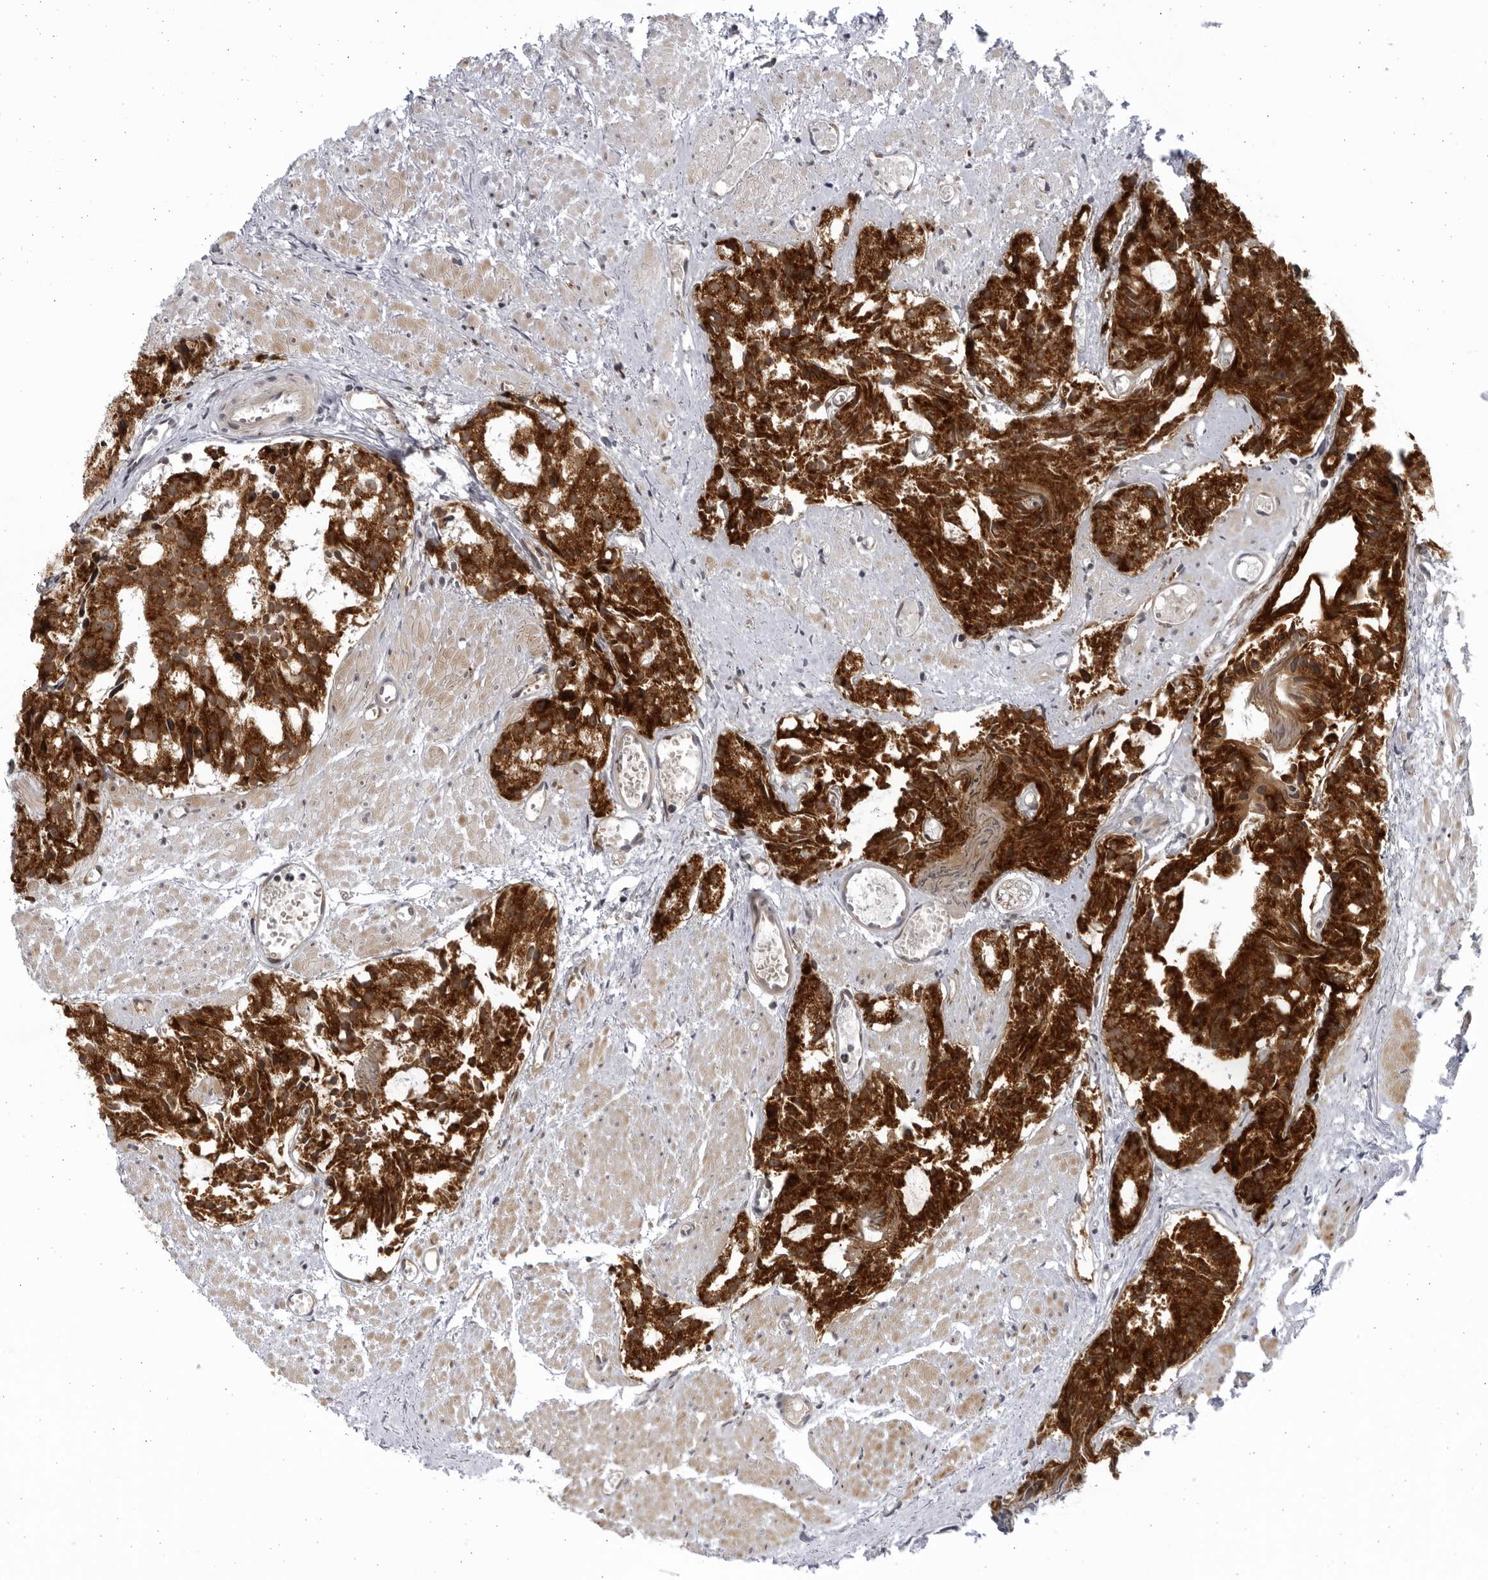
{"staining": {"intensity": "strong", "quantity": ">75%", "location": "cytoplasmic/membranous"}, "tissue": "prostate cancer", "cell_type": "Tumor cells", "image_type": "cancer", "snomed": [{"axis": "morphology", "description": "Adenocarcinoma, Low grade"}, {"axis": "topography", "description": "Prostate"}], "caption": "About >75% of tumor cells in human low-grade adenocarcinoma (prostate) demonstrate strong cytoplasmic/membranous protein expression as visualized by brown immunohistochemical staining.", "gene": "SLC25A22", "patient": {"sex": "male", "age": 88}}